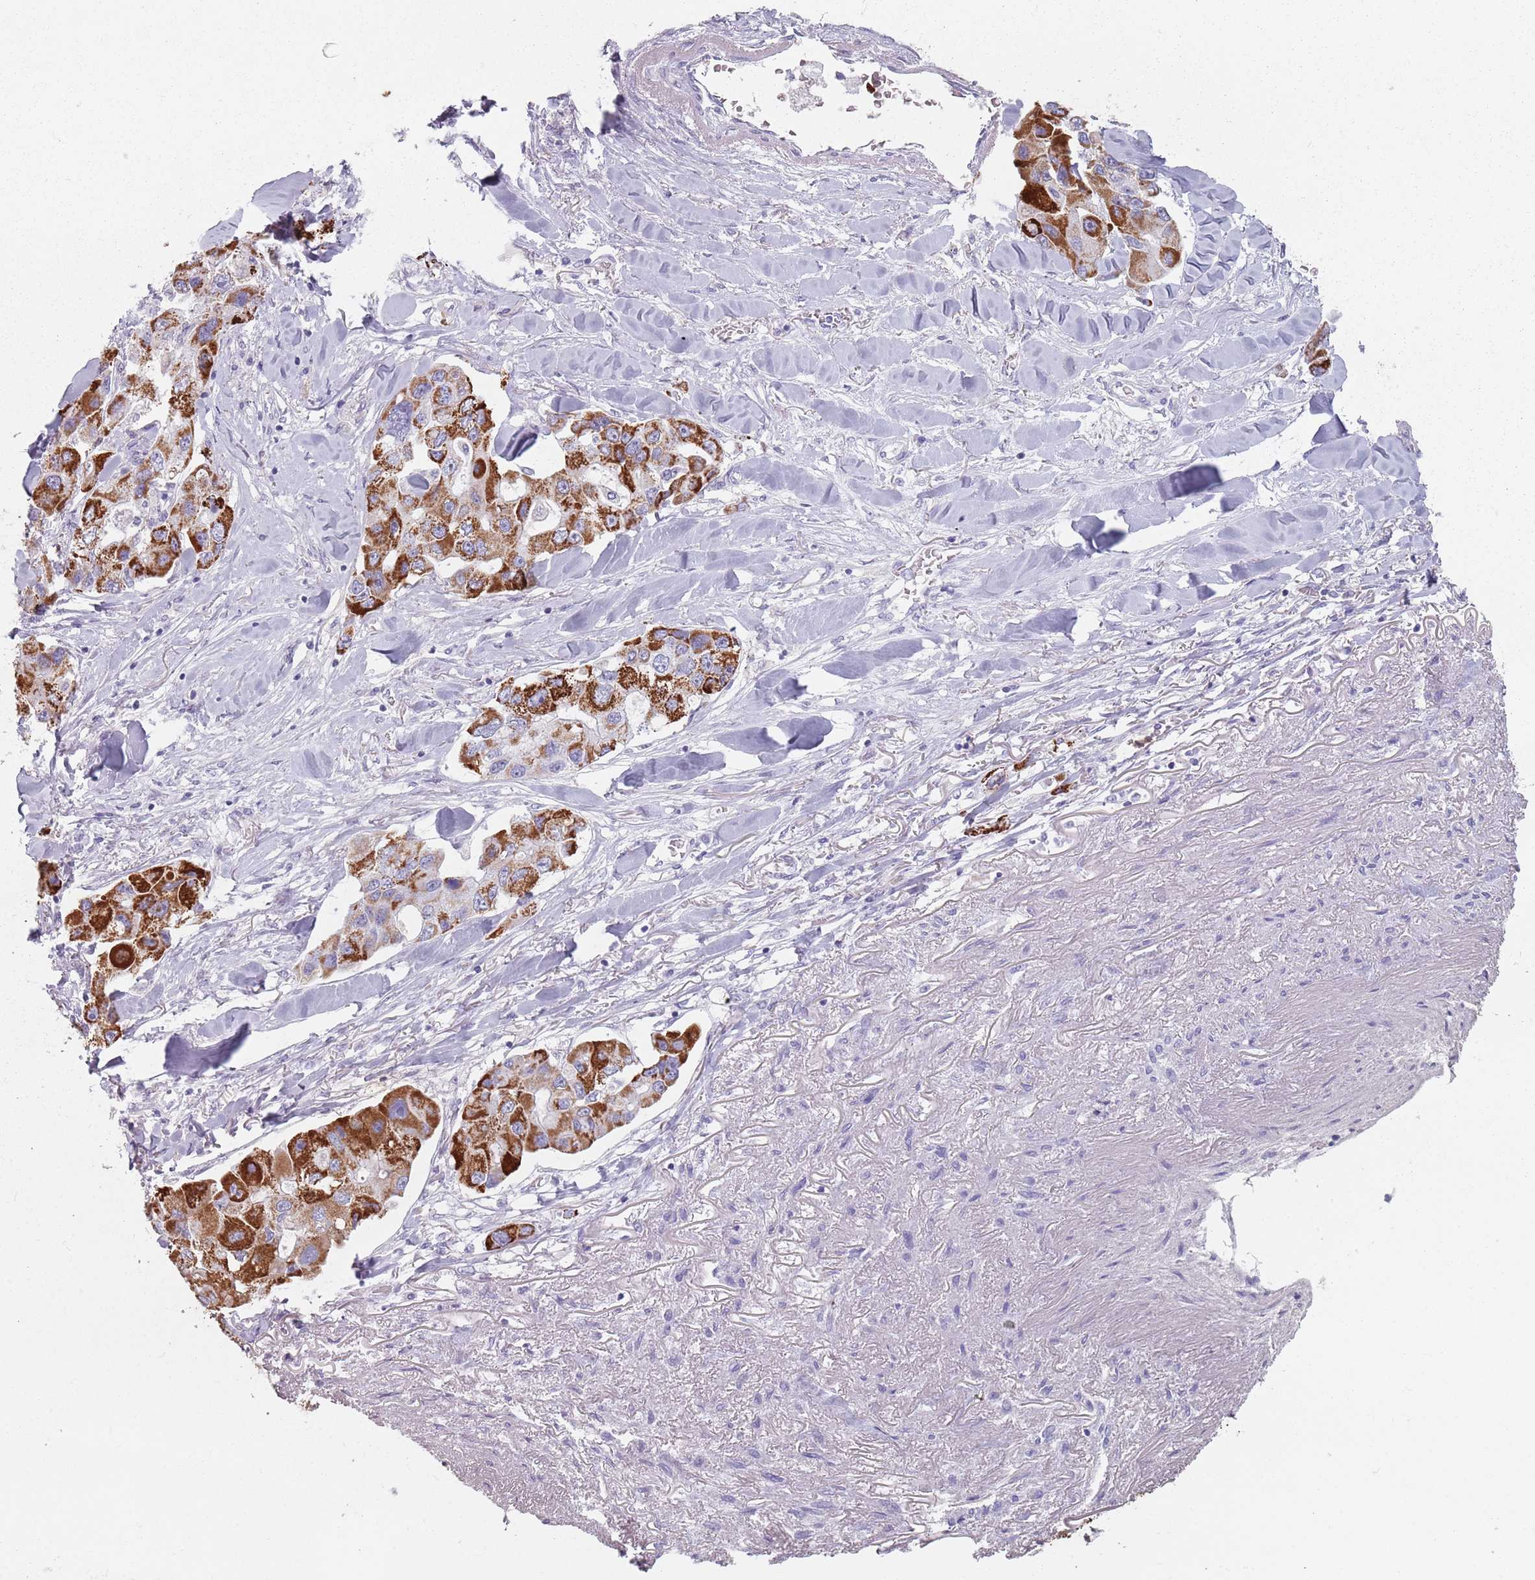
{"staining": {"intensity": "strong", "quantity": ">75%", "location": "cytoplasmic/membranous"}, "tissue": "lung cancer", "cell_type": "Tumor cells", "image_type": "cancer", "snomed": [{"axis": "morphology", "description": "Adenocarcinoma, NOS"}, {"axis": "topography", "description": "Lung"}], "caption": "Lung cancer stained for a protein displays strong cytoplasmic/membranous positivity in tumor cells.", "gene": "ZNF584", "patient": {"sex": "female", "age": 54}}